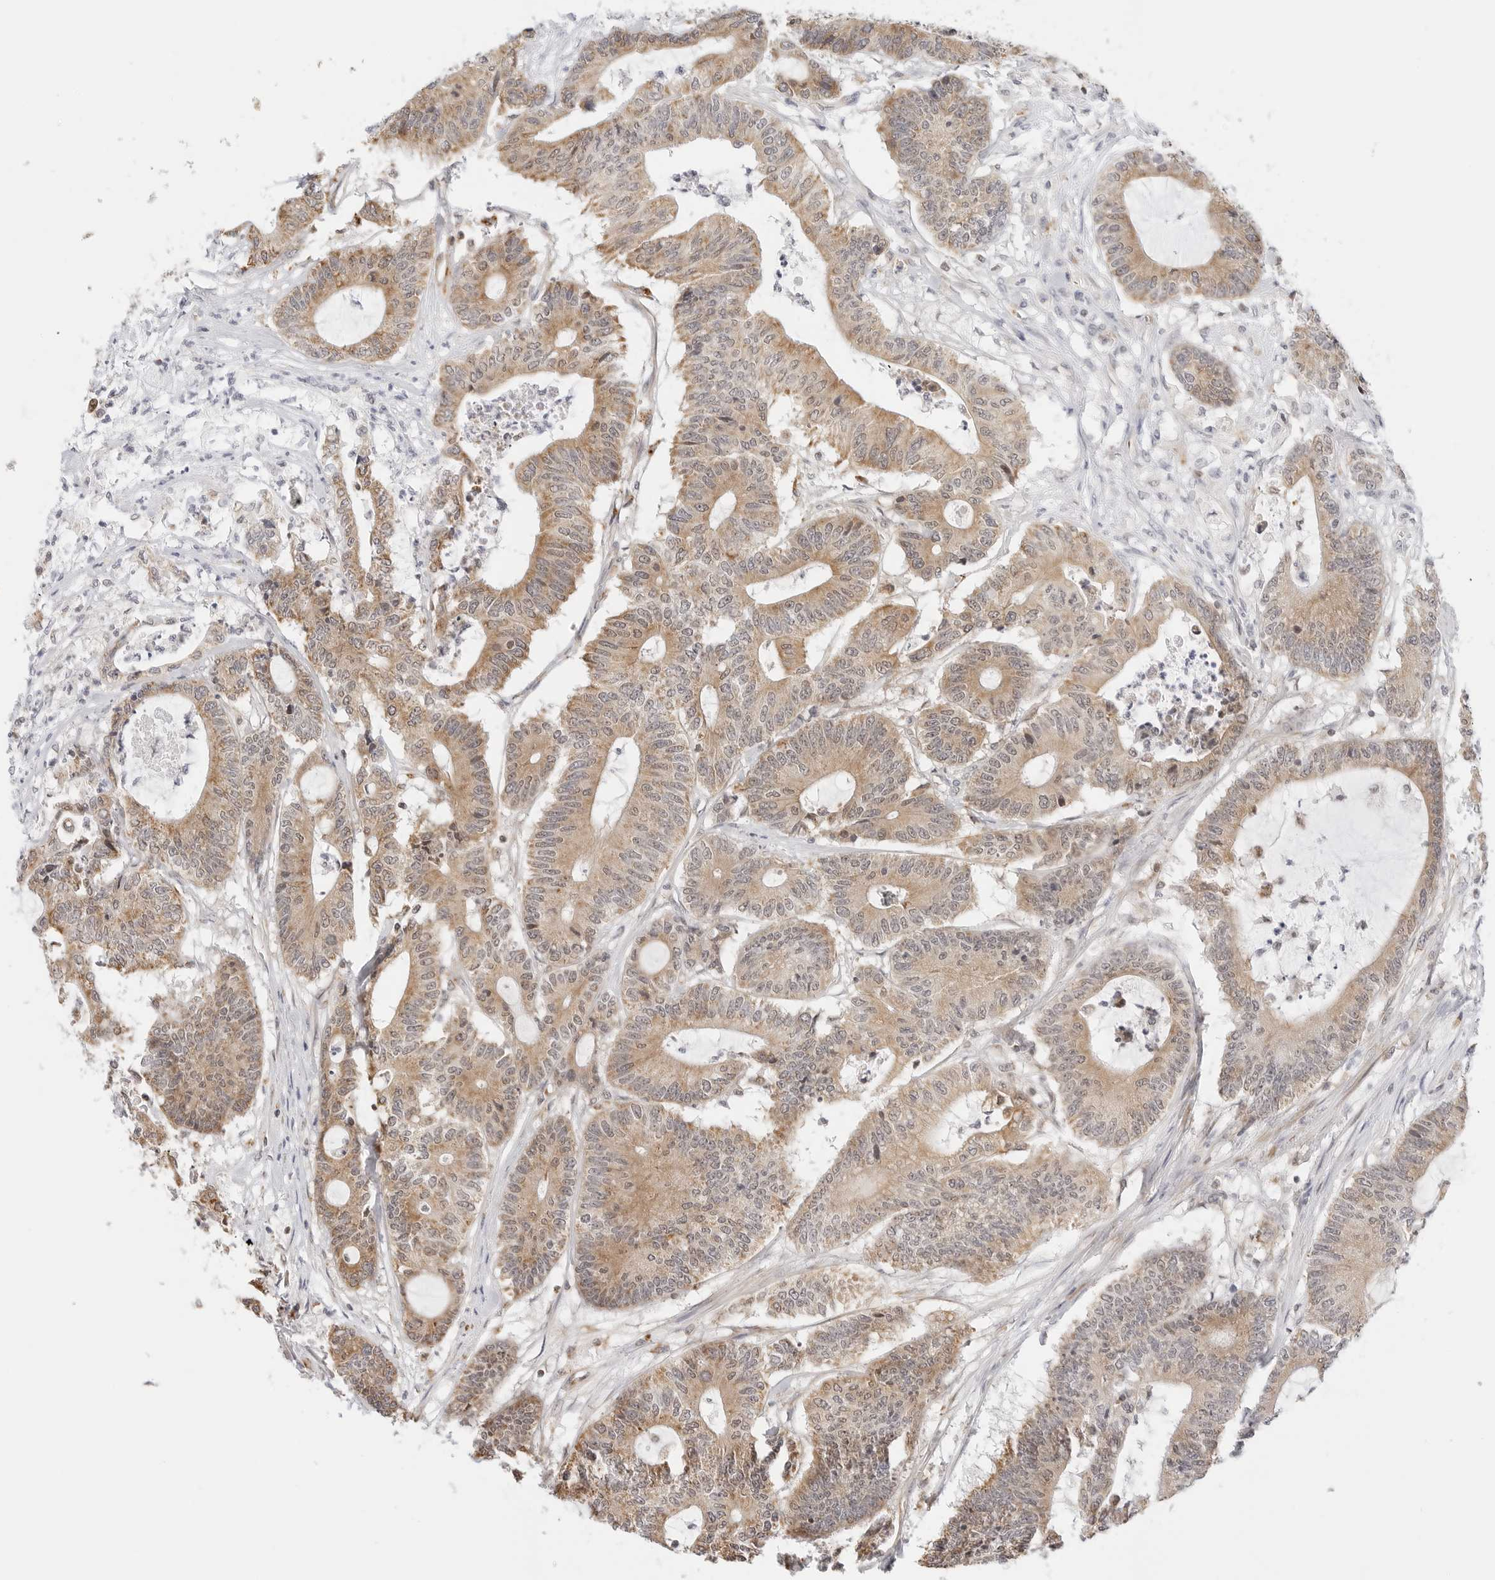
{"staining": {"intensity": "moderate", "quantity": ">75%", "location": "cytoplasmic/membranous"}, "tissue": "colorectal cancer", "cell_type": "Tumor cells", "image_type": "cancer", "snomed": [{"axis": "morphology", "description": "Adenocarcinoma, NOS"}, {"axis": "topography", "description": "Colon"}], "caption": "High-power microscopy captured an immunohistochemistry (IHC) histopathology image of colorectal adenocarcinoma, revealing moderate cytoplasmic/membranous expression in about >75% of tumor cells. (Stains: DAB (3,3'-diaminobenzidine) in brown, nuclei in blue, Microscopy: brightfield microscopy at high magnification).", "gene": "GORAB", "patient": {"sex": "female", "age": 84}}